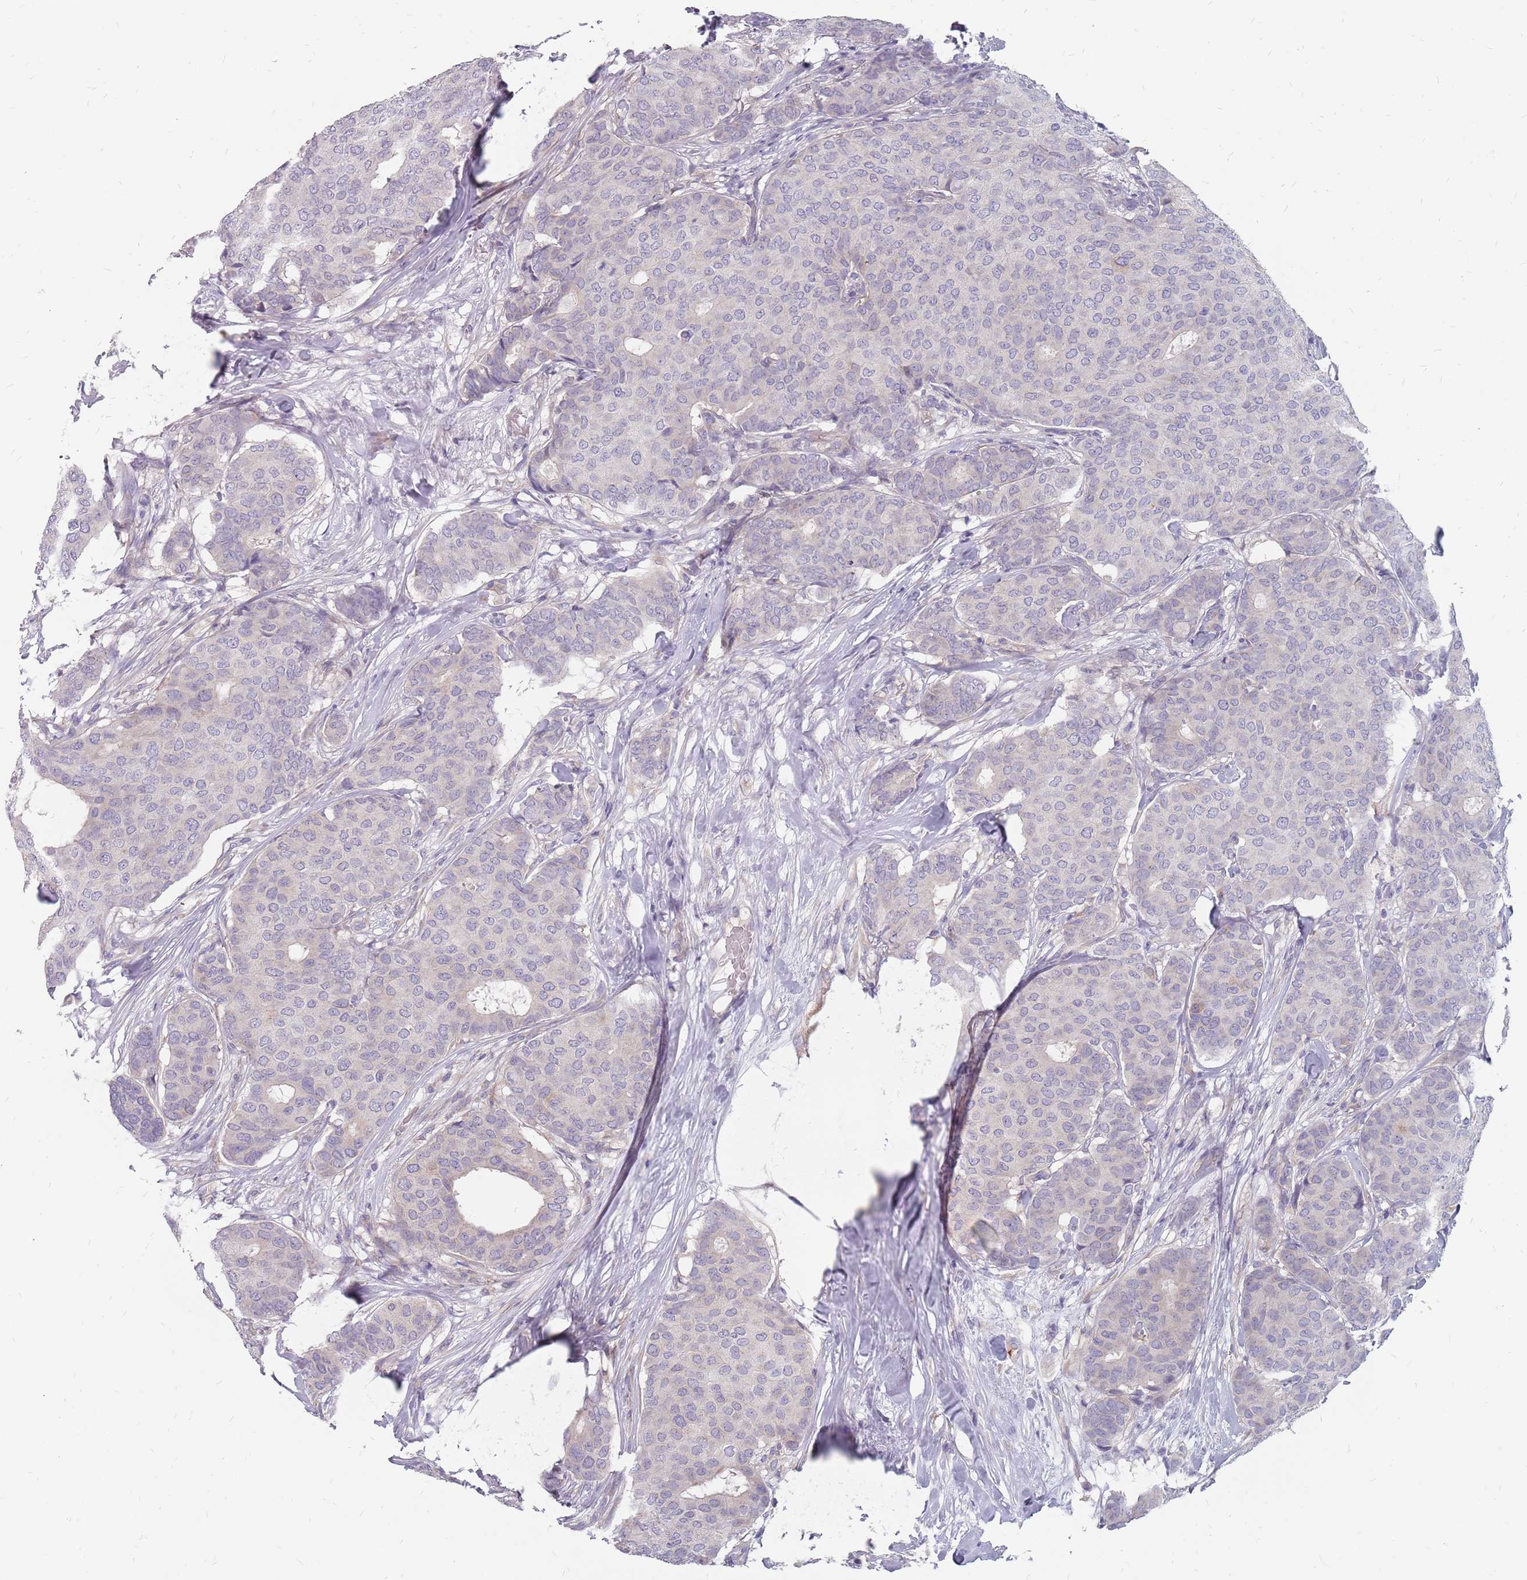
{"staining": {"intensity": "negative", "quantity": "none", "location": "none"}, "tissue": "breast cancer", "cell_type": "Tumor cells", "image_type": "cancer", "snomed": [{"axis": "morphology", "description": "Duct carcinoma"}, {"axis": "topography", "description": "Breast"}], "caption": "Tumor cells are negative for protein expression in human breast intraductal carcinoma. (DAB (3,3'-diaminobenzidine) IHC with hematoxylin counter stain).", "gene": "CMTR2", "patient": {"sex": "female", "age": 75}}